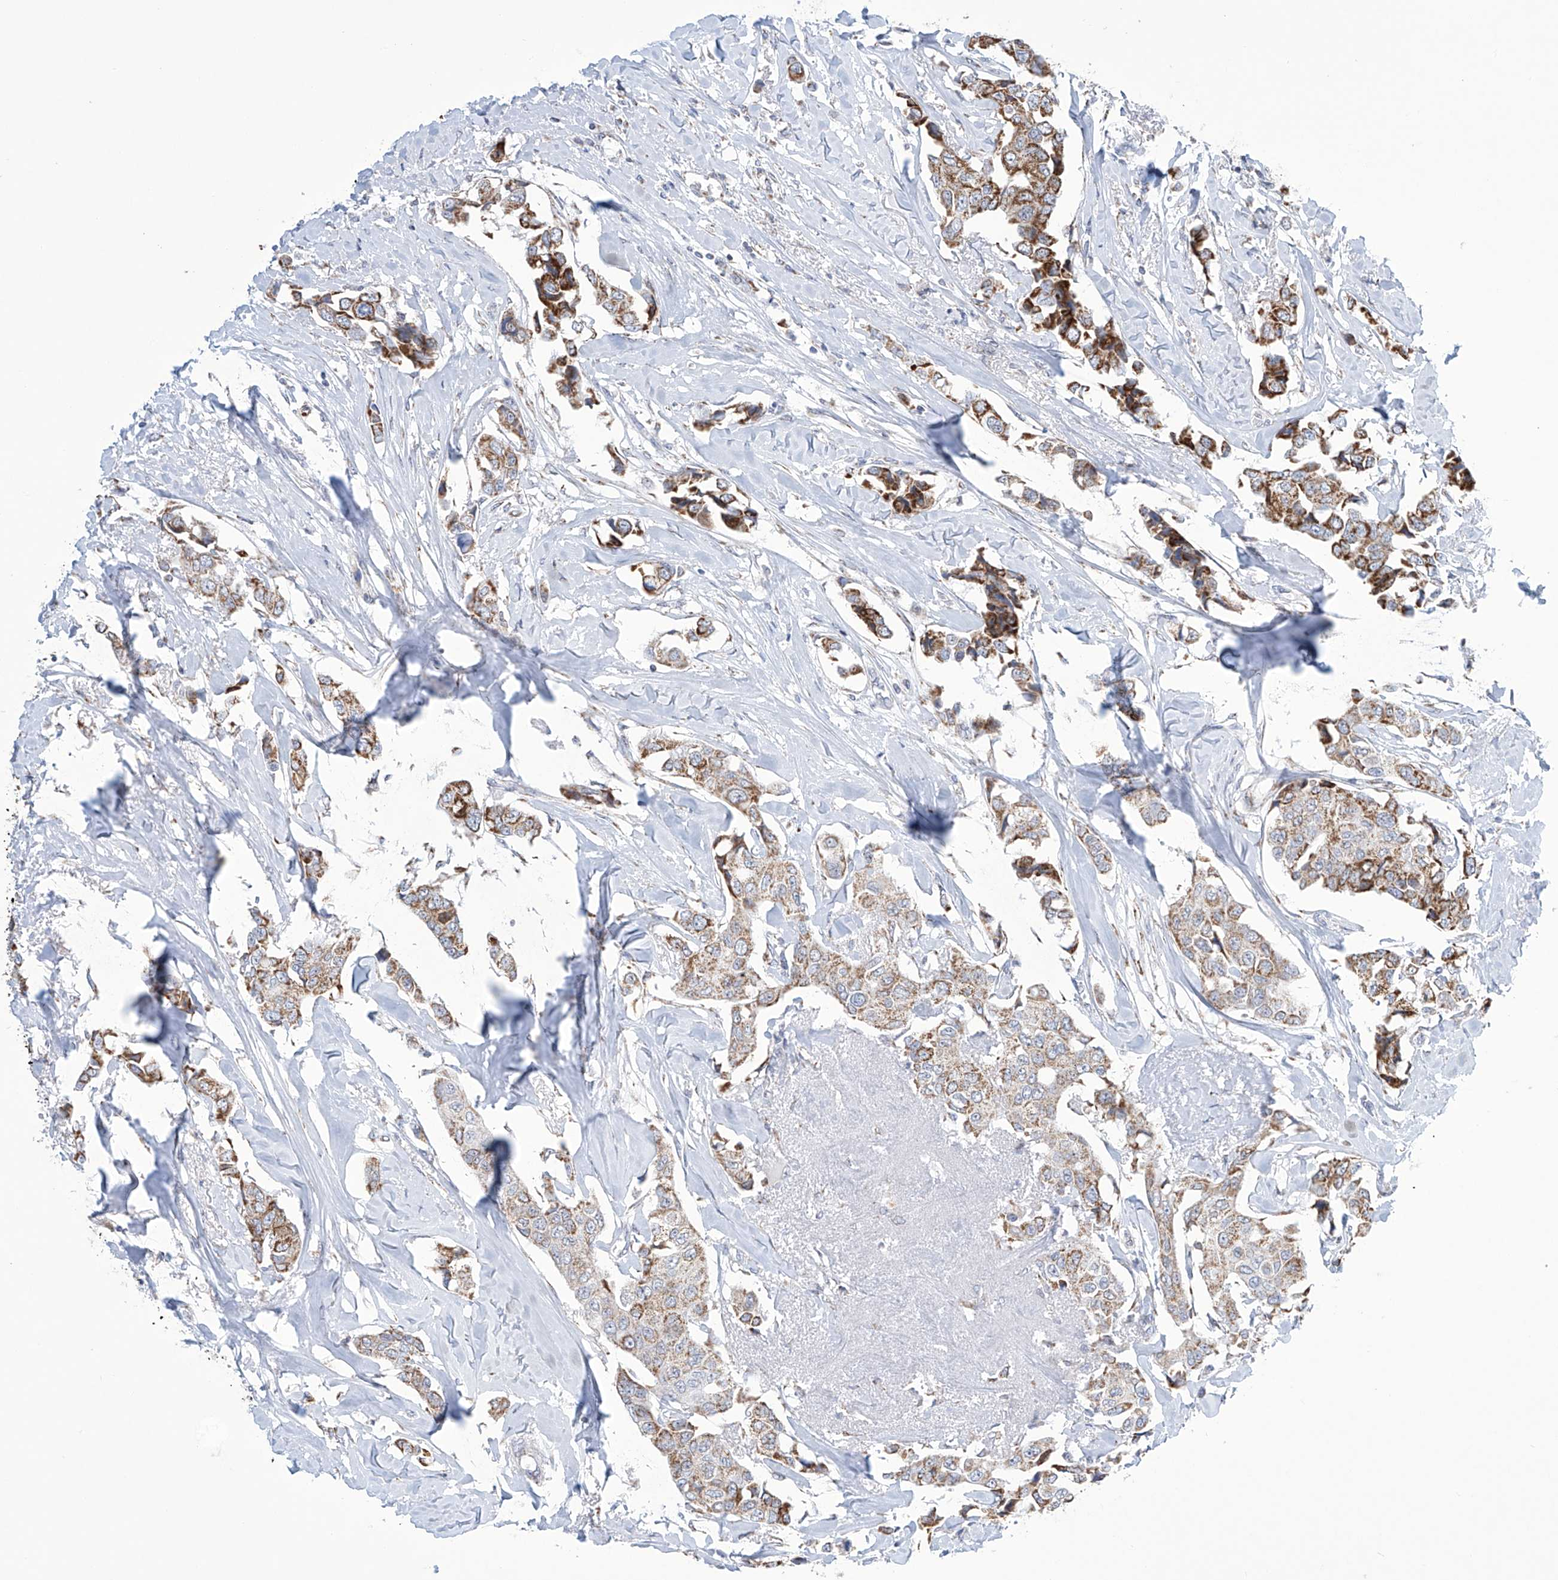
{"staining": {"intensity": "strong", "quantity": "25%-75%", "location": "cytoplasmic/membranous"}, "tissue": "breast cancer", "cell_type": "Tumor cells", "image_type": "cancer", "snomed": [{"axis": "morphology", "description": "Duct carcinoma"}, {"axis": "topography", "description": "Breast"}], "caption": "High-power microscopy captured an IHC image of invasive ductal carcinoma (breast), revealing strong cytoplasmic/membranous positivity in approximately 25%-75% of tumor cells.", "gene": "ALDH6A1", "patient": {"sex": "female", "age": 80}}